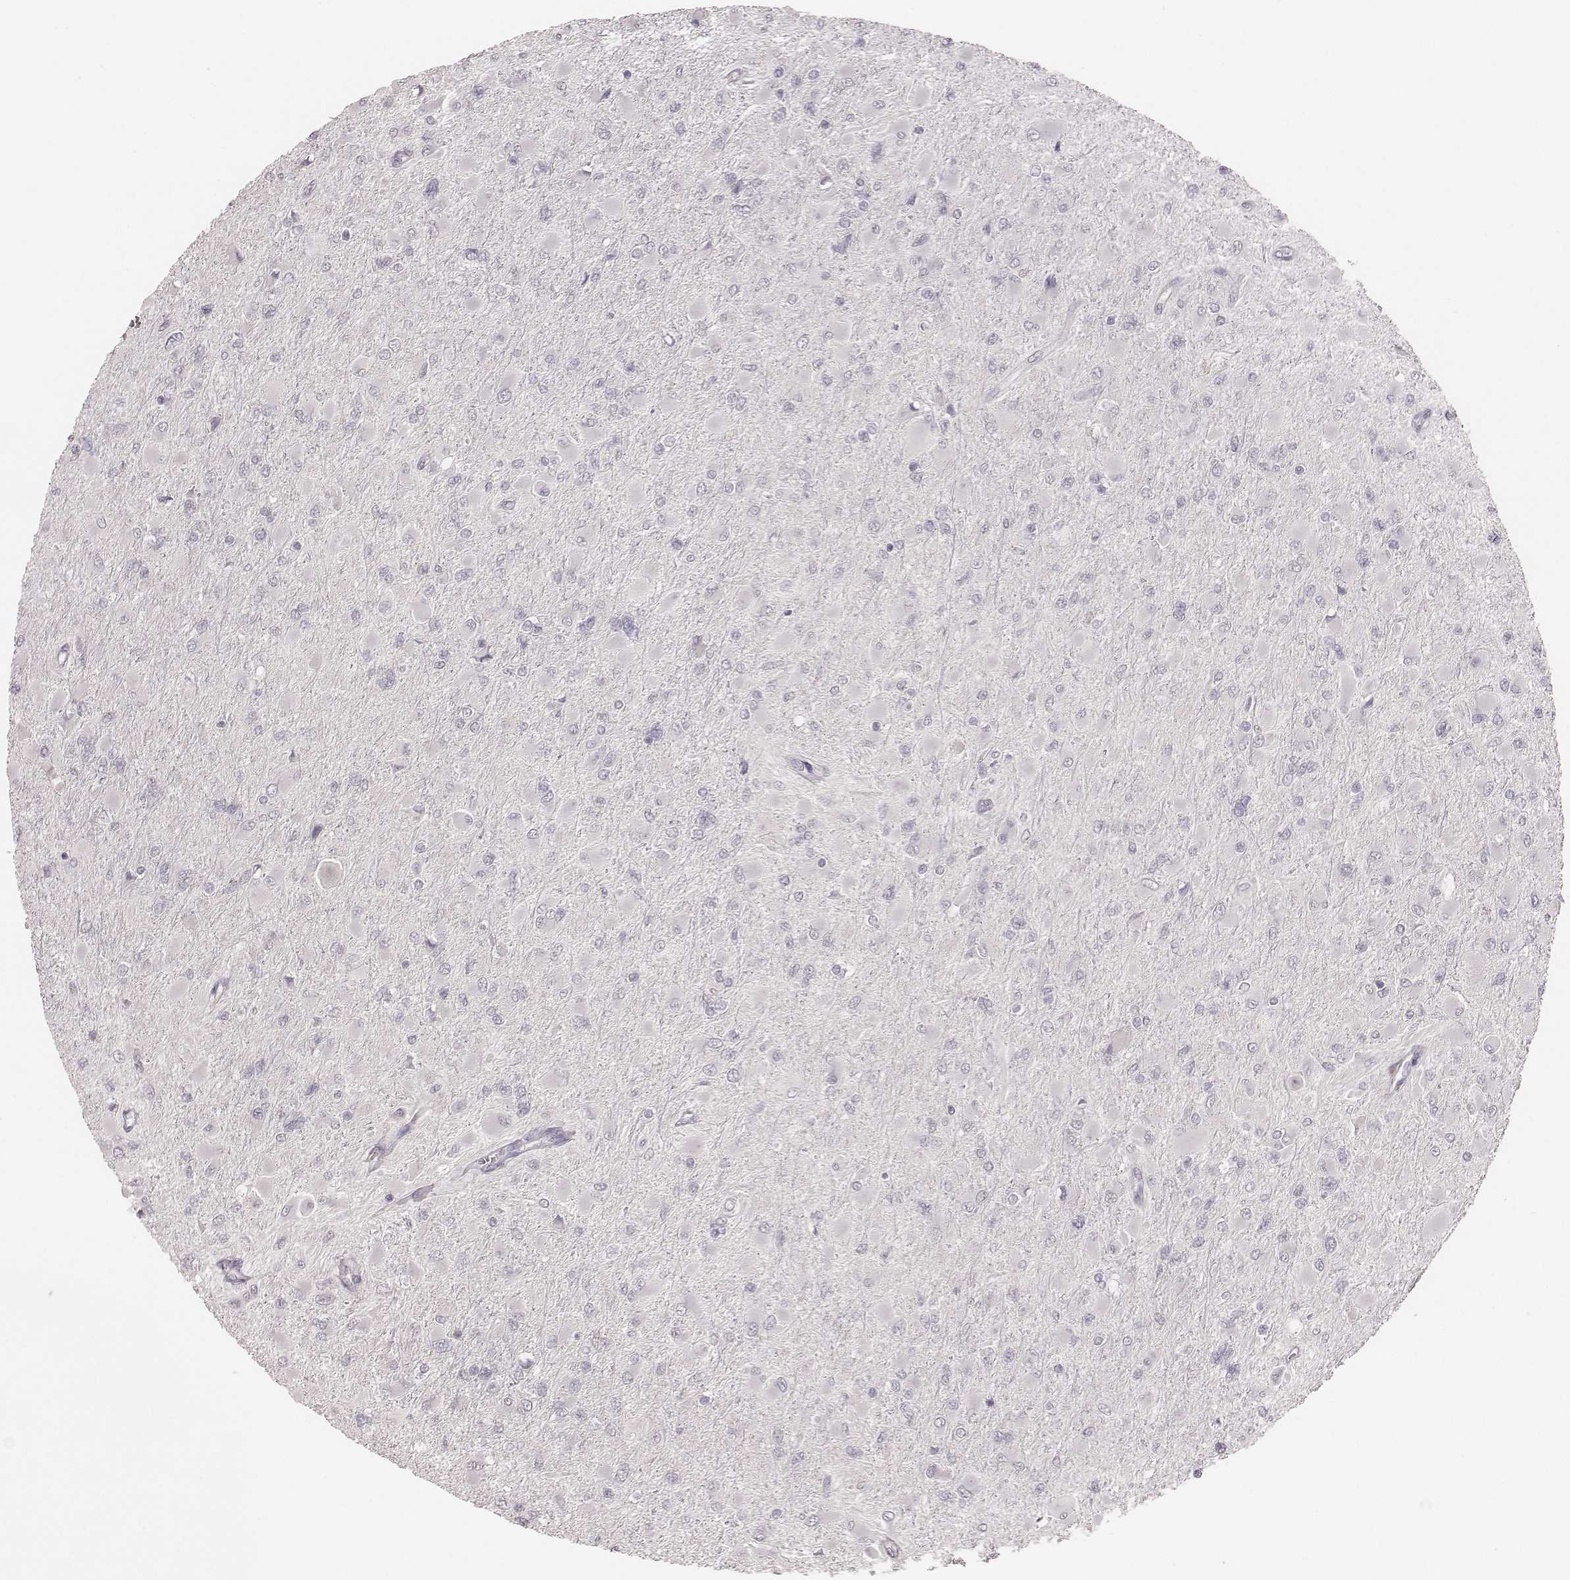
{"staining": {"intensity": "negative", "quantity": "none", "location": "none"}, "tissue": "glioma", "cell_type": "Tumor cells", "image_type": "cancer", "snomed": [{"axis": "morphology", "description": "Glioma, malignant, High grade"}, {"axis": "topography", "description": "Cerebral cortex"}], "caption": "Tumor cells are negative for protein expression in human malignant glioma (high-grade). Brightfield microscopy of immunohistochemistry (IHC) stained with DAB (3,3'-diaminobenzidine) (brown) and hematoxylin (blue), captured at high magnification.", "gene": "LY6K", "patient": {"sex": "female", "age": 36}}